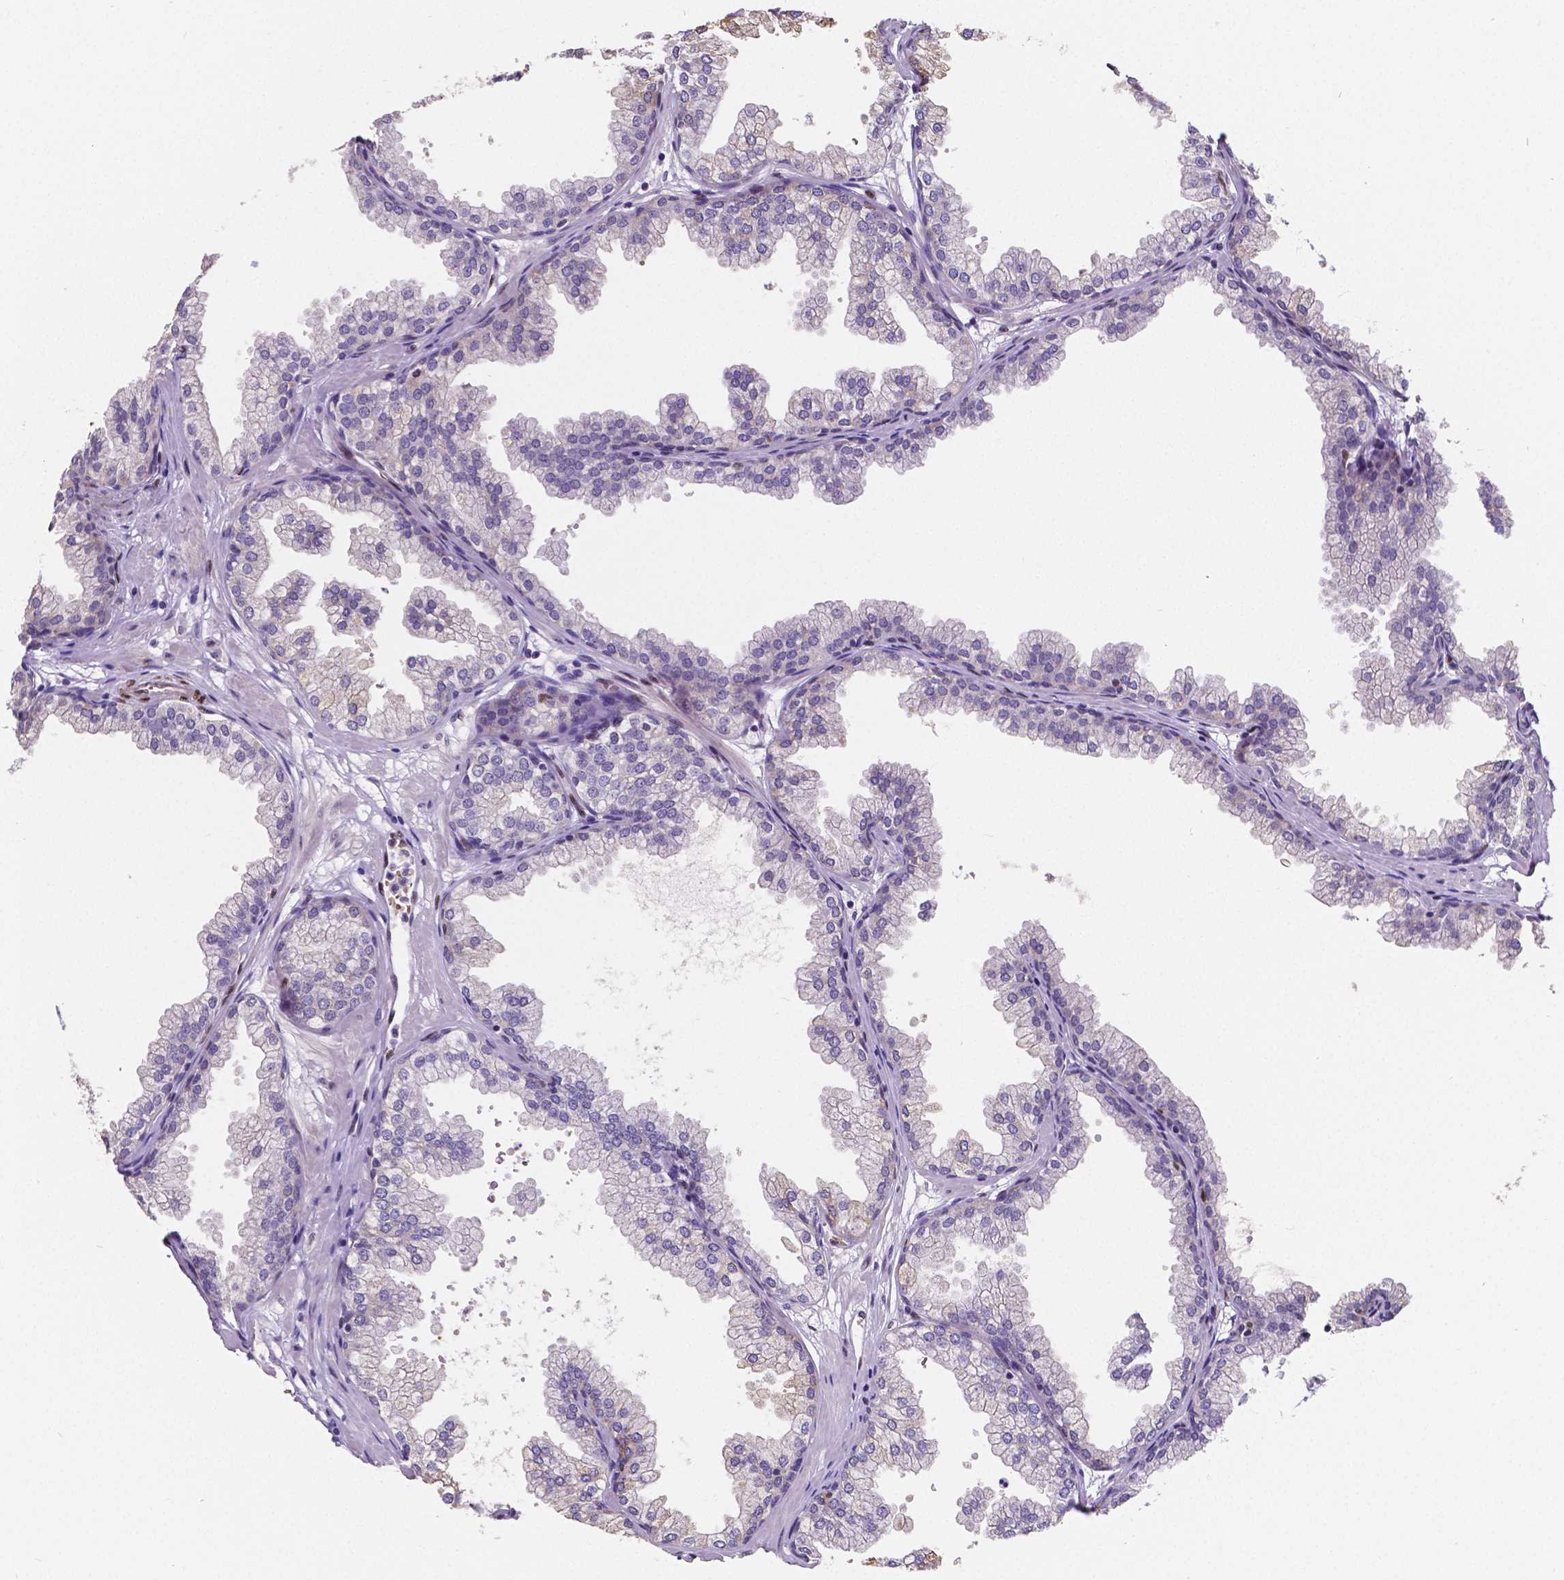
{"staining": {"intensity": "negative", "quantity": "none", "location": "none"}, "tissue": "prostate", "cell_type": "Glandular cells", "image_type": "normal", "snomed": [{"axis": "morphology", "description": "Normal tissue, NOS"}, {"axis": "topography", "description": "Prostate"}], "caption": "Immunohistochemistry micrograph of benign prostate stained for a protein (brown), which reveals no expression in glandular cells. (Immunohistochemistry (ihc), brightfield microscopy, high magnification).", "gene": "MEF2C", "patient": {"sex": "male", "age": 37}}